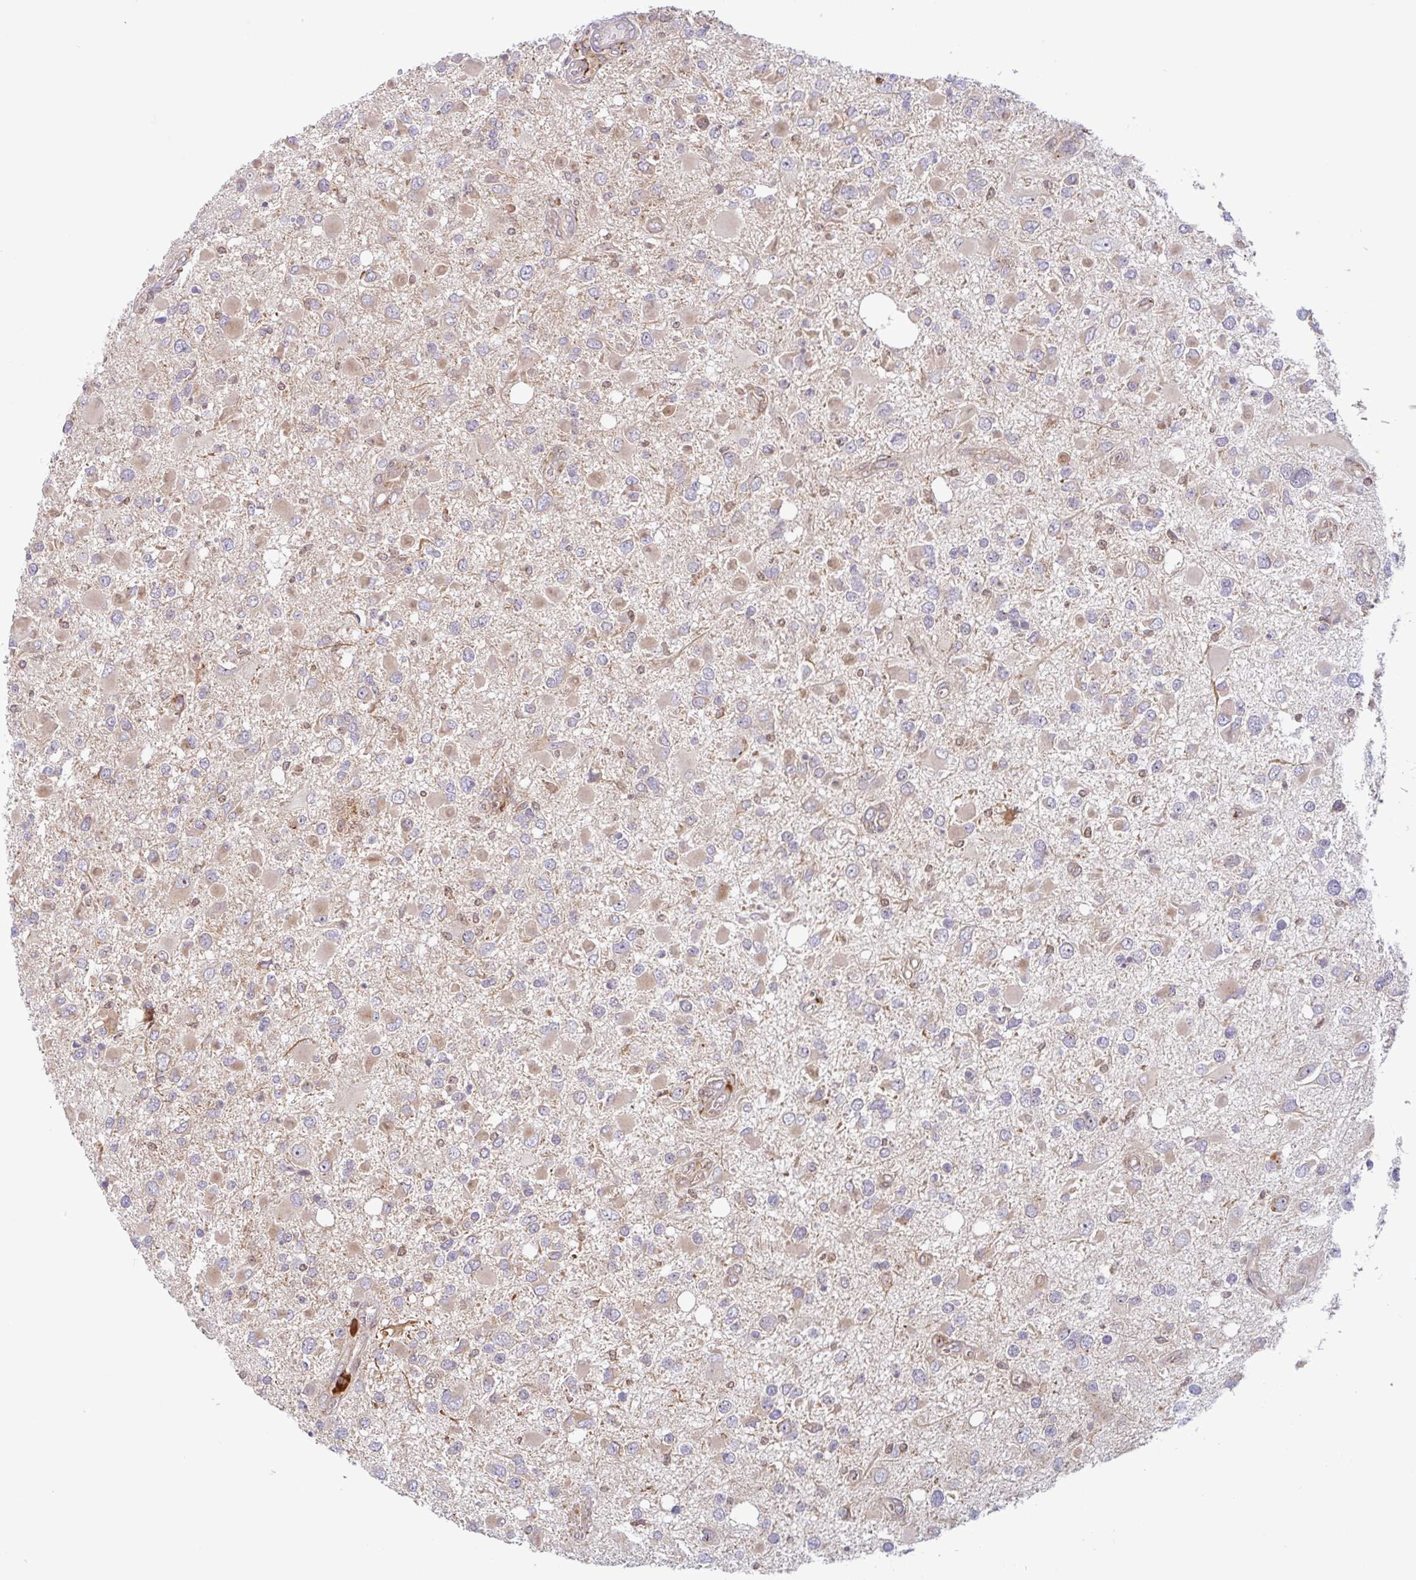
{"staining": {"intensity": "weak", "quantity": "25%-75%", "location": "cytoplasmic/membranous"}, "tissue": "glioma", "cell_type": "Tumor cells", "image_type": "cancer", "snomed": [{"axis": "morphology", "description": "Glioma, malignant, High grade"}, {"axis": "topography", "description": "Brain"}], "caption": "A histopathology image of glioma stained for a protein exhibits weak cytoplasmic/membranous brown staining in tumor cells.", "gene": "RIT1", "patient": {"sex": "male", "age": 53}}